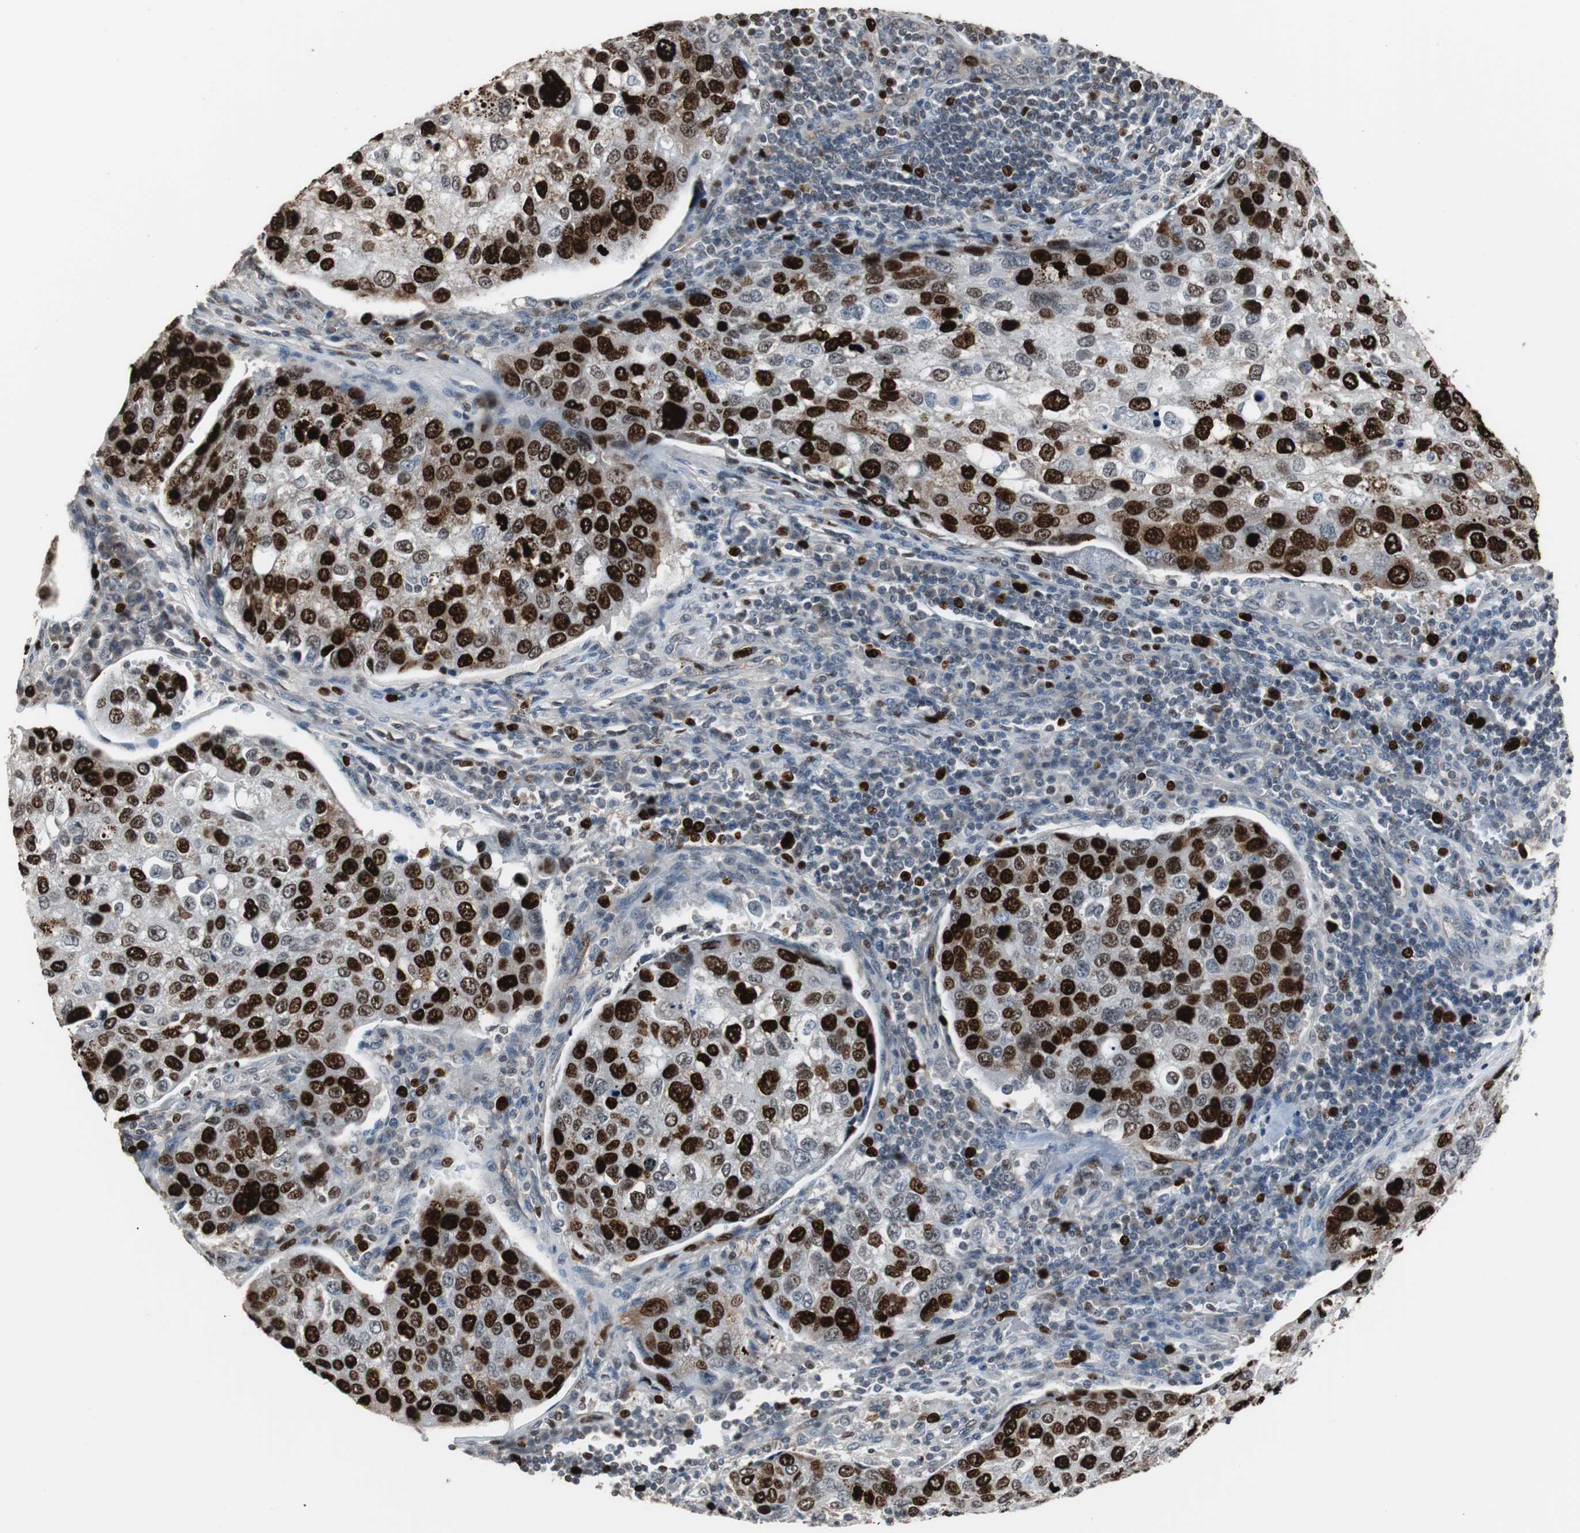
{"staining": {"intensity": "strong", "quantity": ">75%", "location": "nuclear"}, "tissue": "urothelial cancer", "cell_type": "Tumor cells", "image_type": "cancer", "snomed": [{"axis": "morphology", "description": "Urothelial carcinoma, High grade"}, {"axis": "topography", "description": "Lymph node"}, {"axis": "topography", "description": "Urinary bladder"}], "caption": "Approximately >75% of tumor cells in human urothelial carcinoma (high-grade) demonstrate strong nuclear protein staining as visualized by brown immunohistochemical staining.", "gene": "TOP2A", "patient": {"sex": "male", "age": 51}}